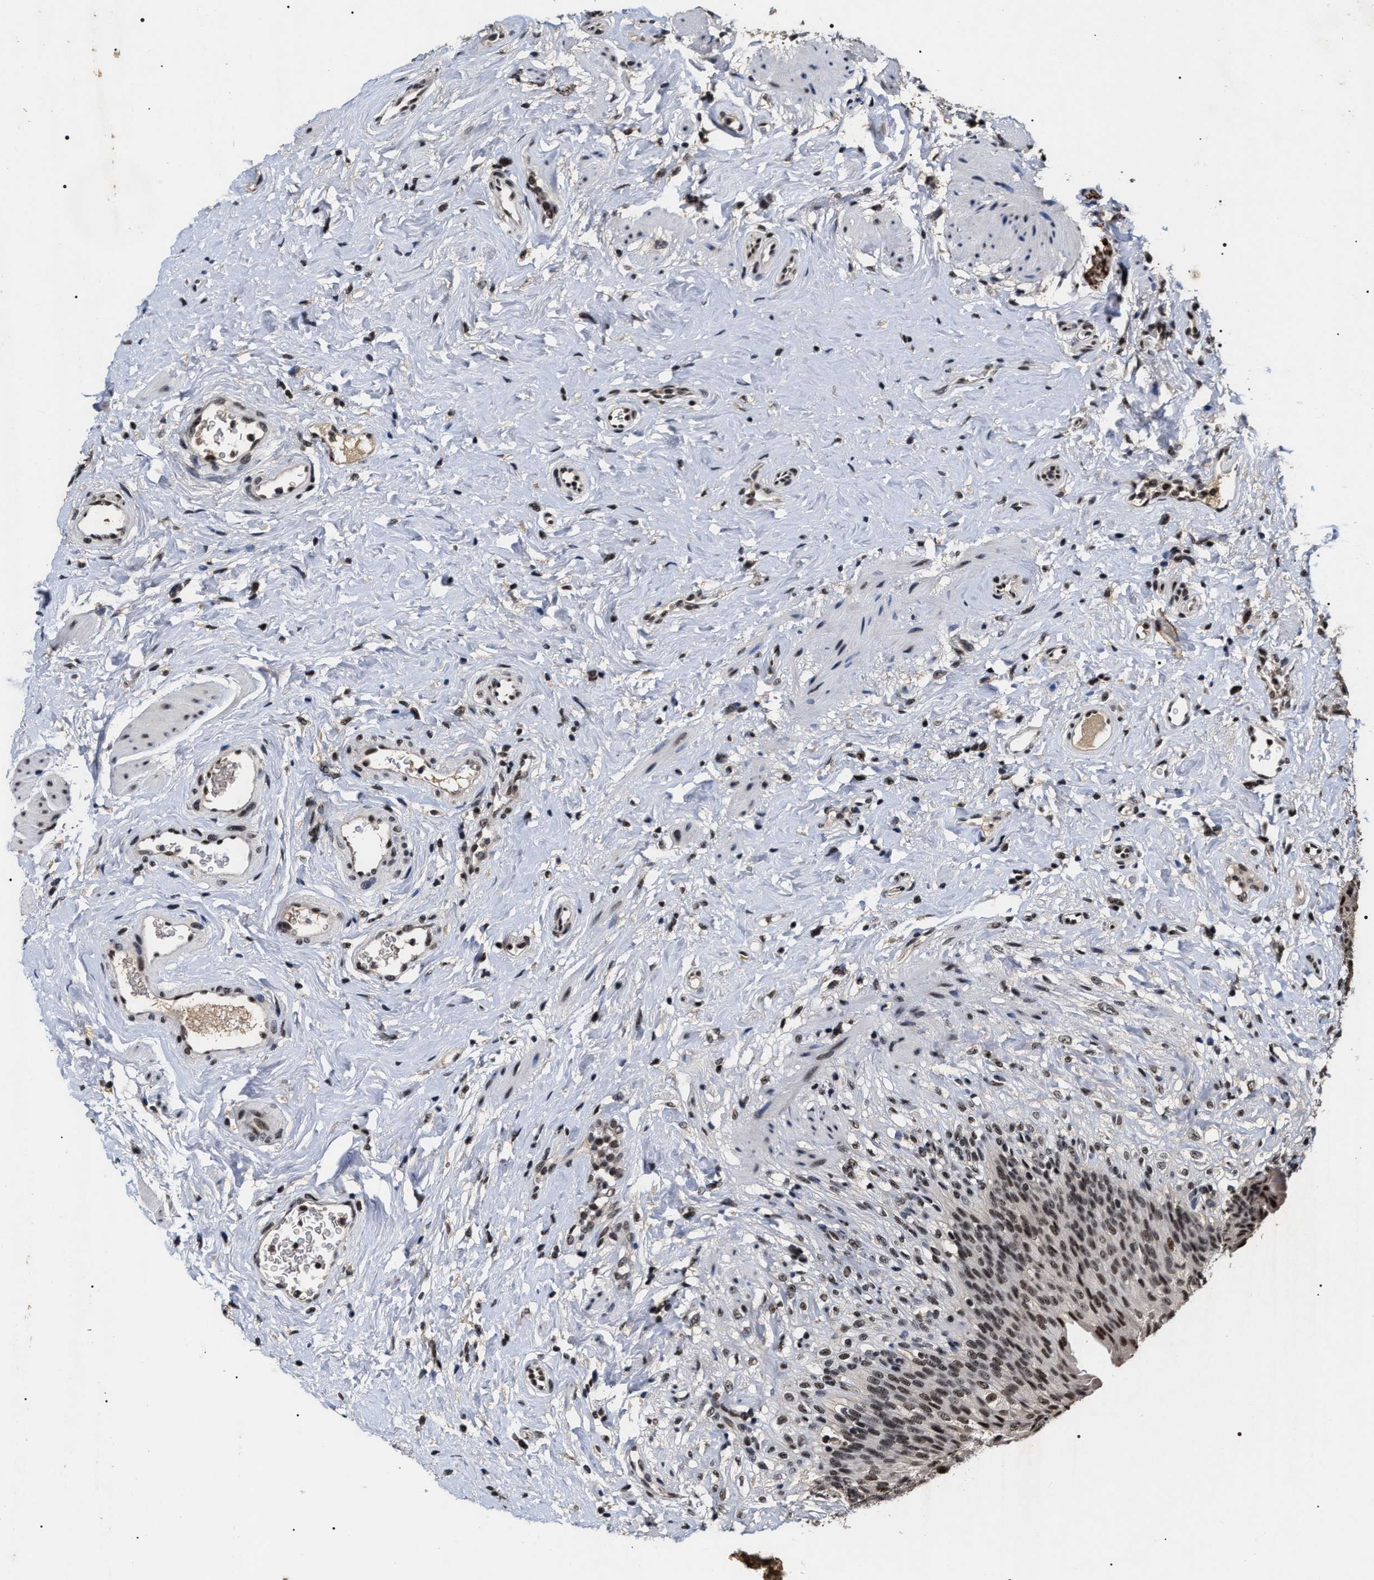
{"staining": {"intensity": "strong", "quantity": ">75%", "location": "nuclear"}, "tissue": "urinary bladder", "cell_type": "Urothelial cells", "image_type": "normal", "snomed": [{"axis": "morphology", "description": "Normal tissue, NOS"}, {"axis": "topography", "description": "Urinary bladder"}], "caption": "This is a micrograph of immunohistochemistry staining of unremarkable urinary bladder, which shows strong positivity in the nuclear of urothelial cells.", "gene": "RRP1B", "patient": {"sex": "female", "age": 79}}